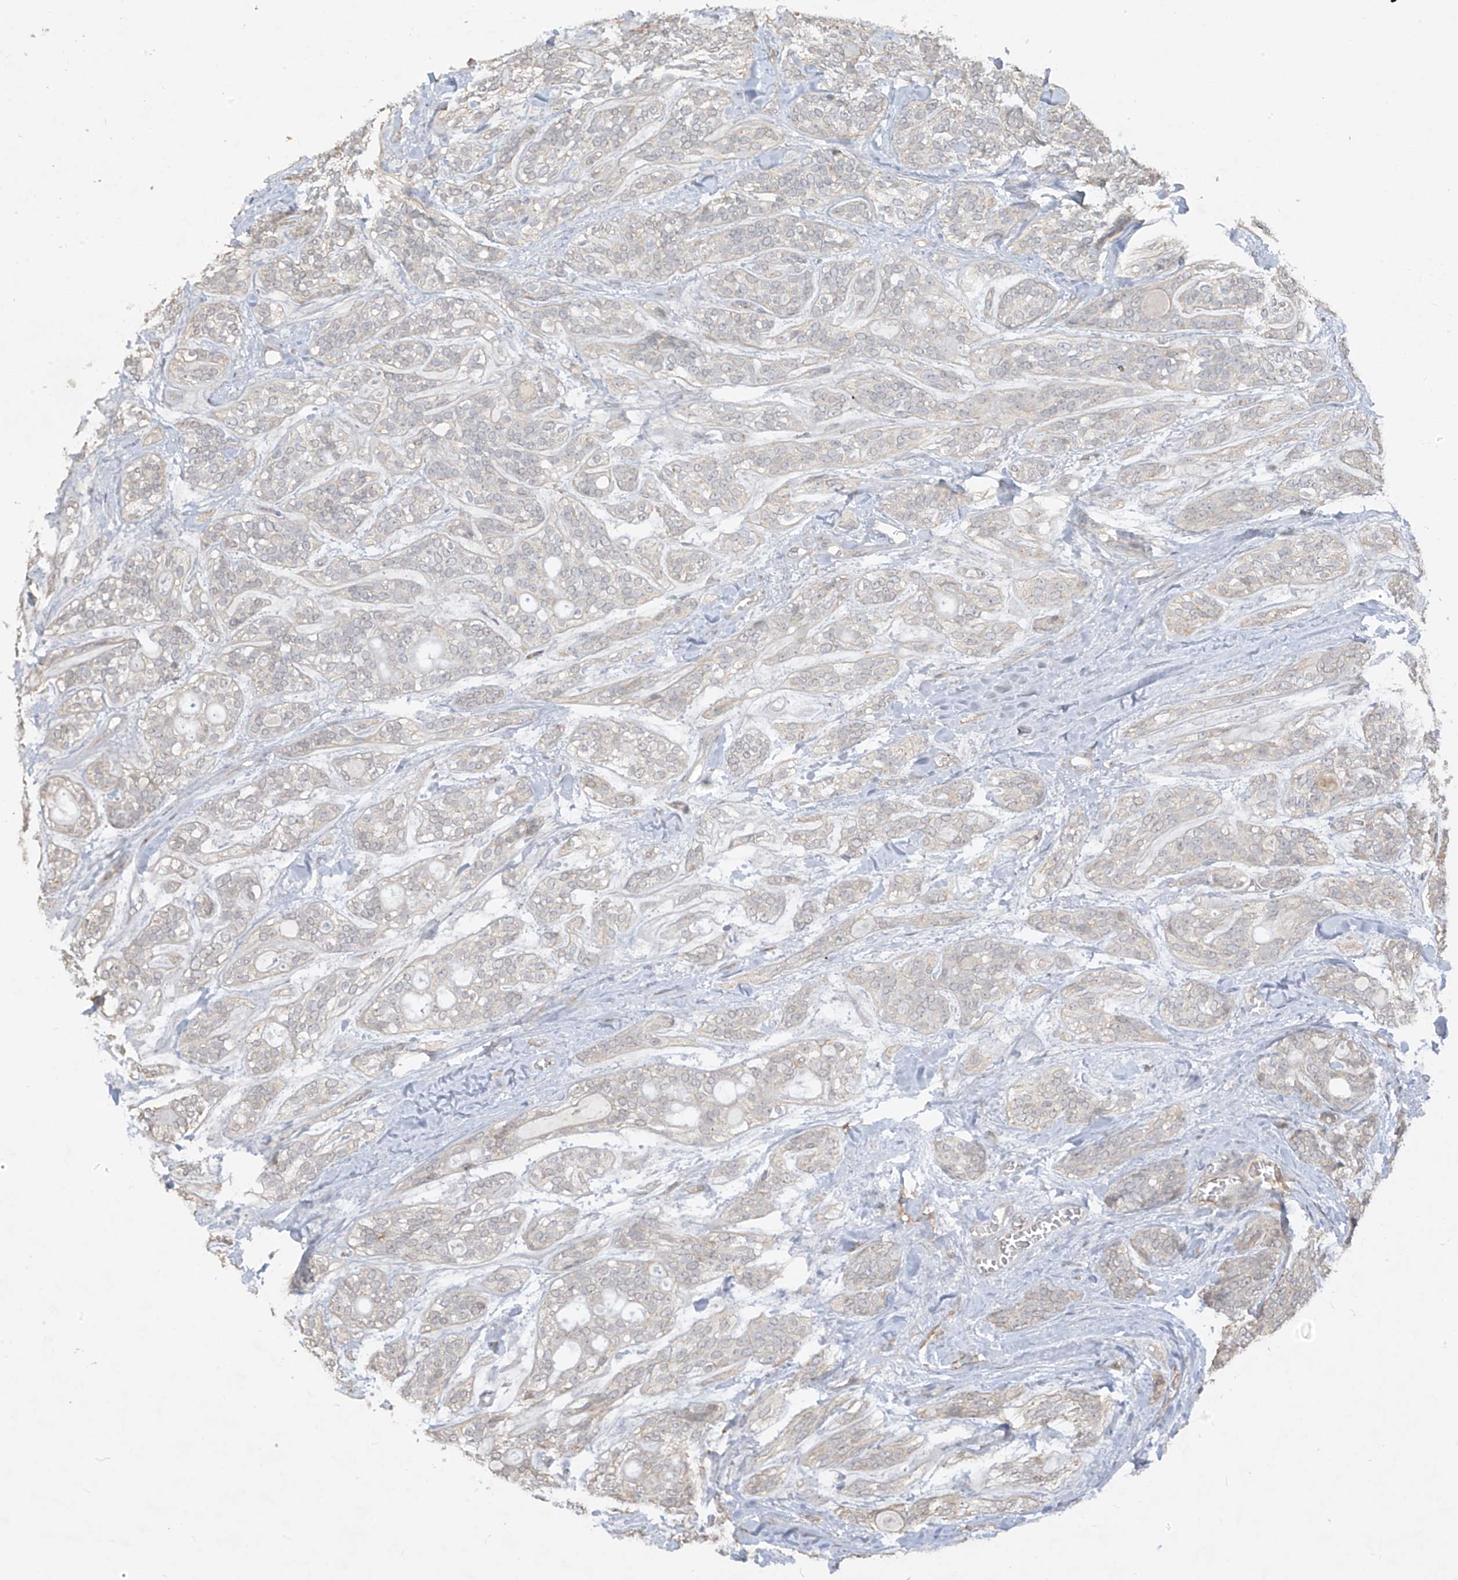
{"staining": {"intensity": "weak", "quantity": "<25%", "location": "cytoplasmic/membranous"}, "tissue": "head and neck cancer", "cell_type": "Tumor cells", "image_type": "cancer", "snomed": [{"axis": "morphology", "description": "Adenocarcinoma, NOS"}, {"axis": "topography", "description": "Head-Neck"}], "caption": "This is an immunohistochemistry image of human head and neck adenocarcinoma. There is no staining in tumor cells.", "gene": "DGKQ", "patient": {"sex": "male", "age": 66}}